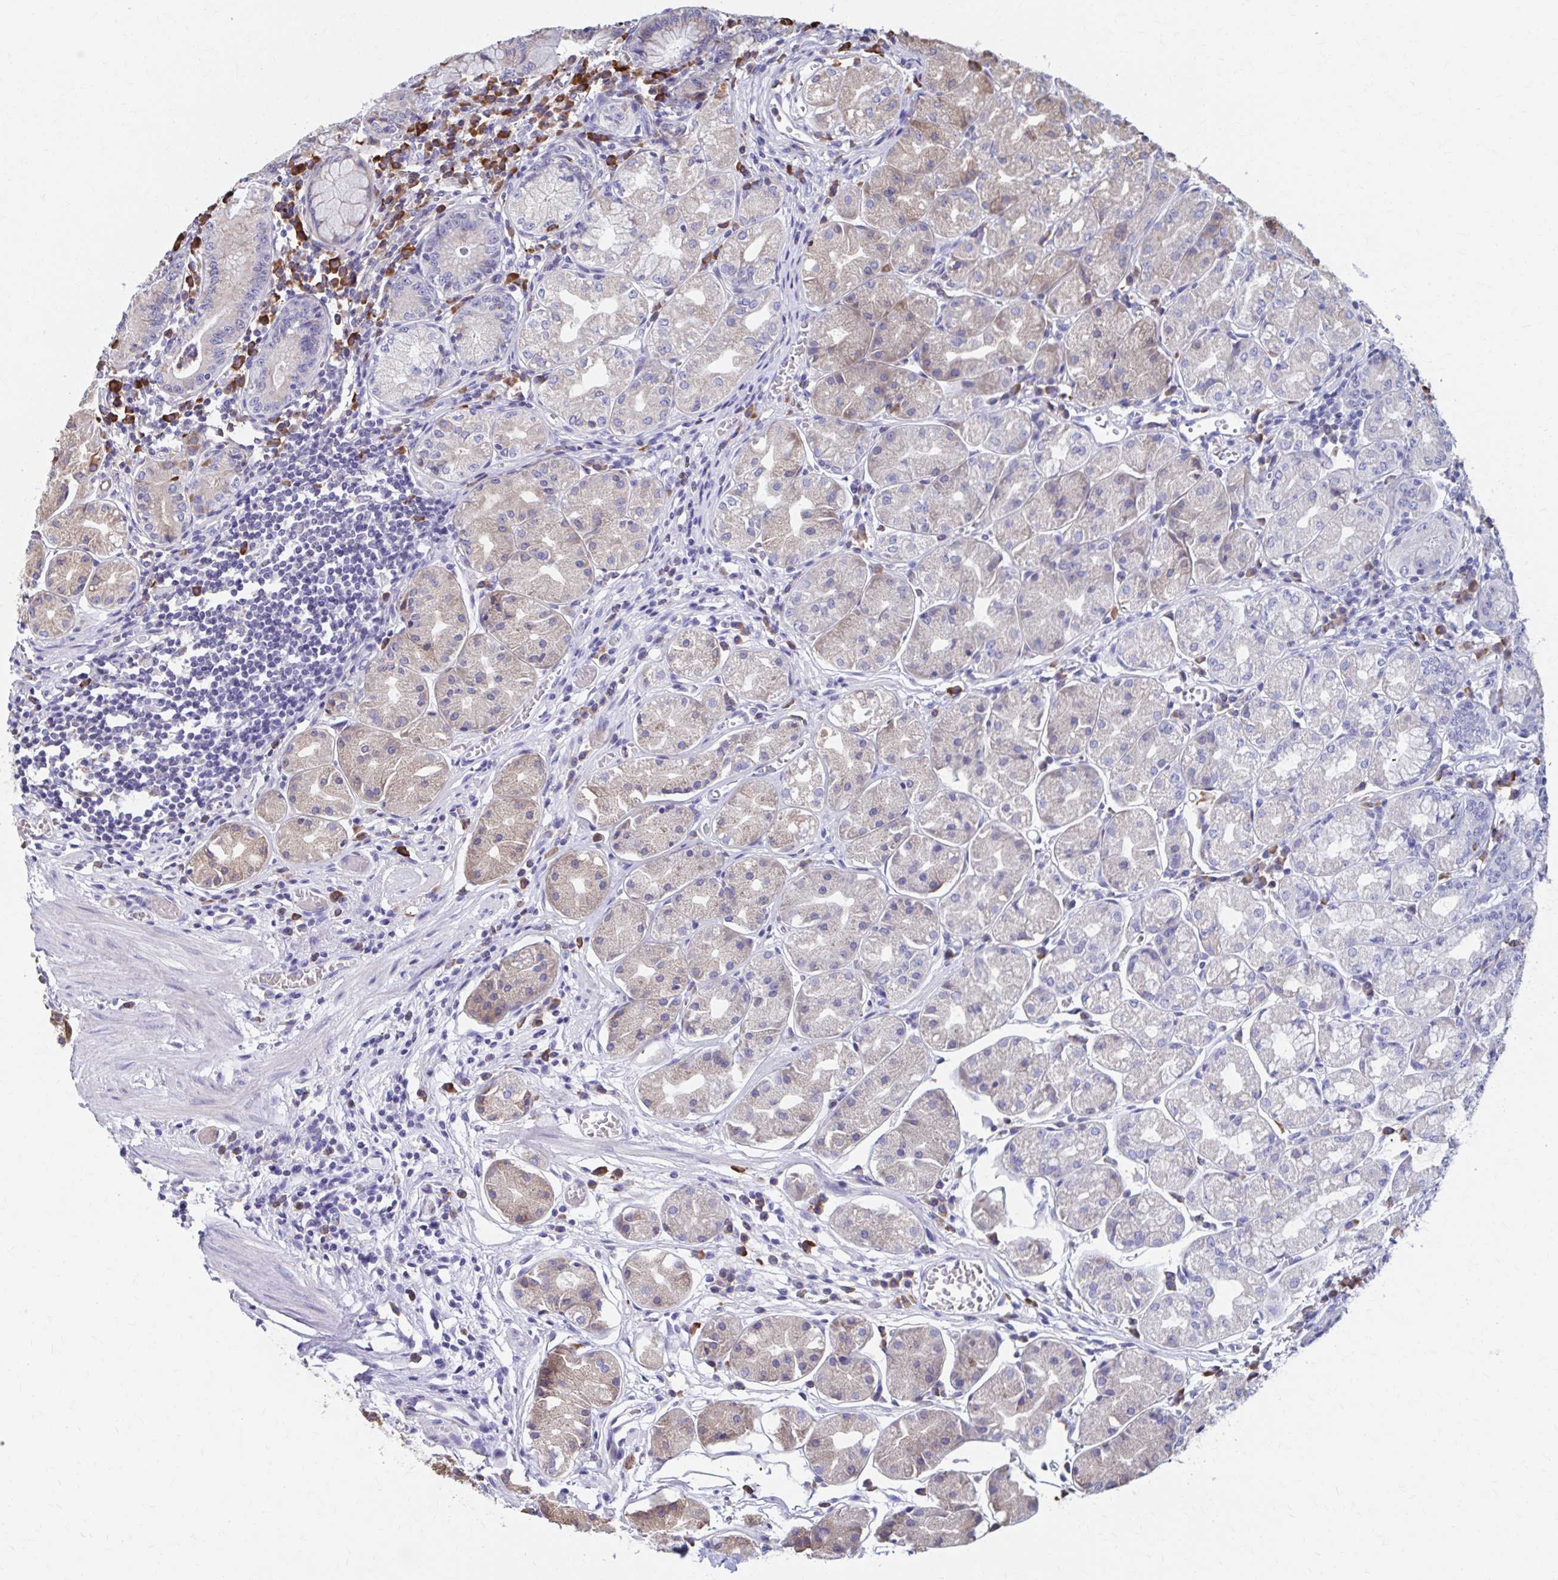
{"staining": {"intensity": "moderate", "quantity": "<25%", "location": "cytoplasmic/membranous"}, "tissue": "stomach", "cell_type": "Glandular cells", "image_type": "normal", "snomed": [{"axis": "morphology", "description": "Normal tissue, NOS"}, {"axis": "topography", "description": "Stomach"}], "caption": "Stomach stained with DAB (3,3'-diaminobenzidine) immunohistochemistry exhibits low levels of moderate cytoplasmic/membranous positivity in approximately <25% of glandular cells.", "gene": "FKBP2", "patient": {"sex": "male", "age": 55}}